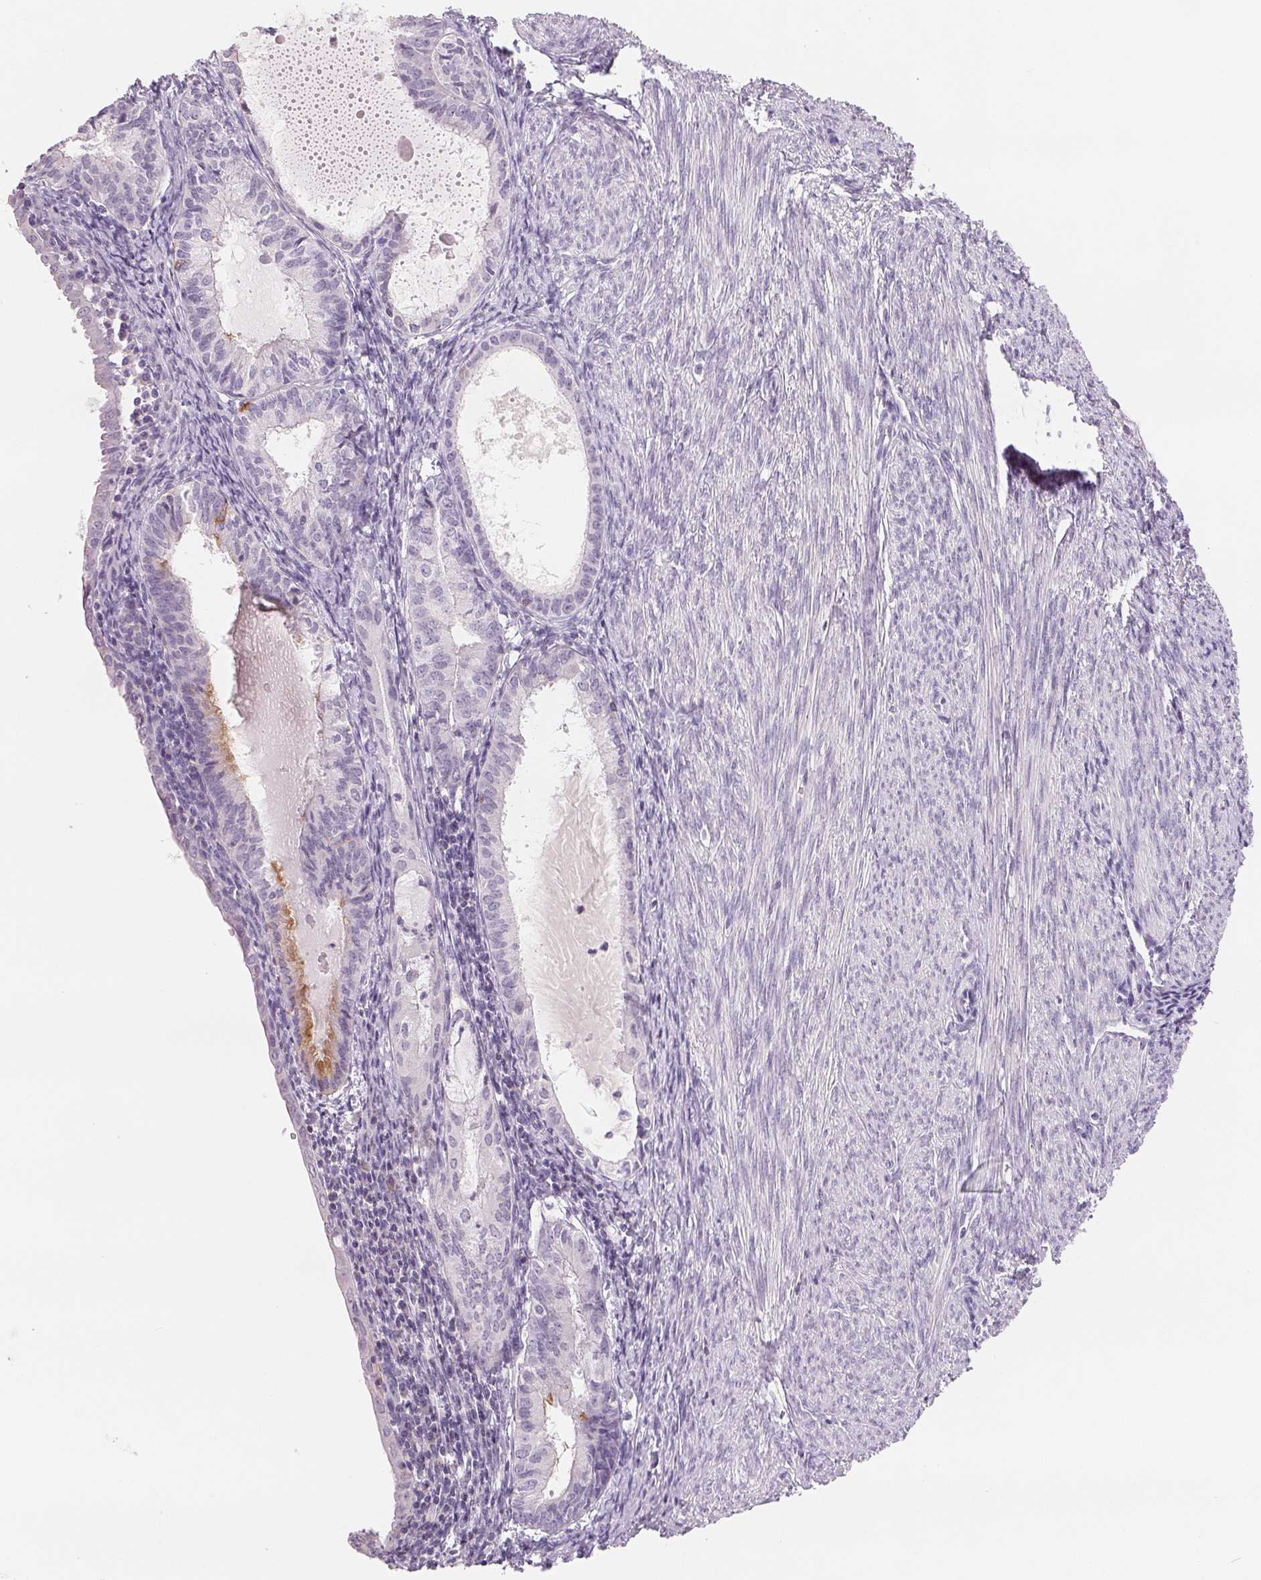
{"staining": {"intensity": "moderate", "quantity": "<25%", "location": "cytoplasmic/membranous"}, "tissue": "endometrial cancer", "cell_type": "Tumor cells", "image_type": "cancer", "snomed": [{"axis": "morphology", "description": "Carcinoma, NOS"}, {"axis": "topography", "description": "Endometrium"}], "caption": "DAB immunohistochemical staining of human endometrial carcinoma displays moderate cytoplasmic/membranous protein positivity in approximately <25% of tumor cells.", "gene": "CD69", "patient": {"sex": "female", "age": 62}}